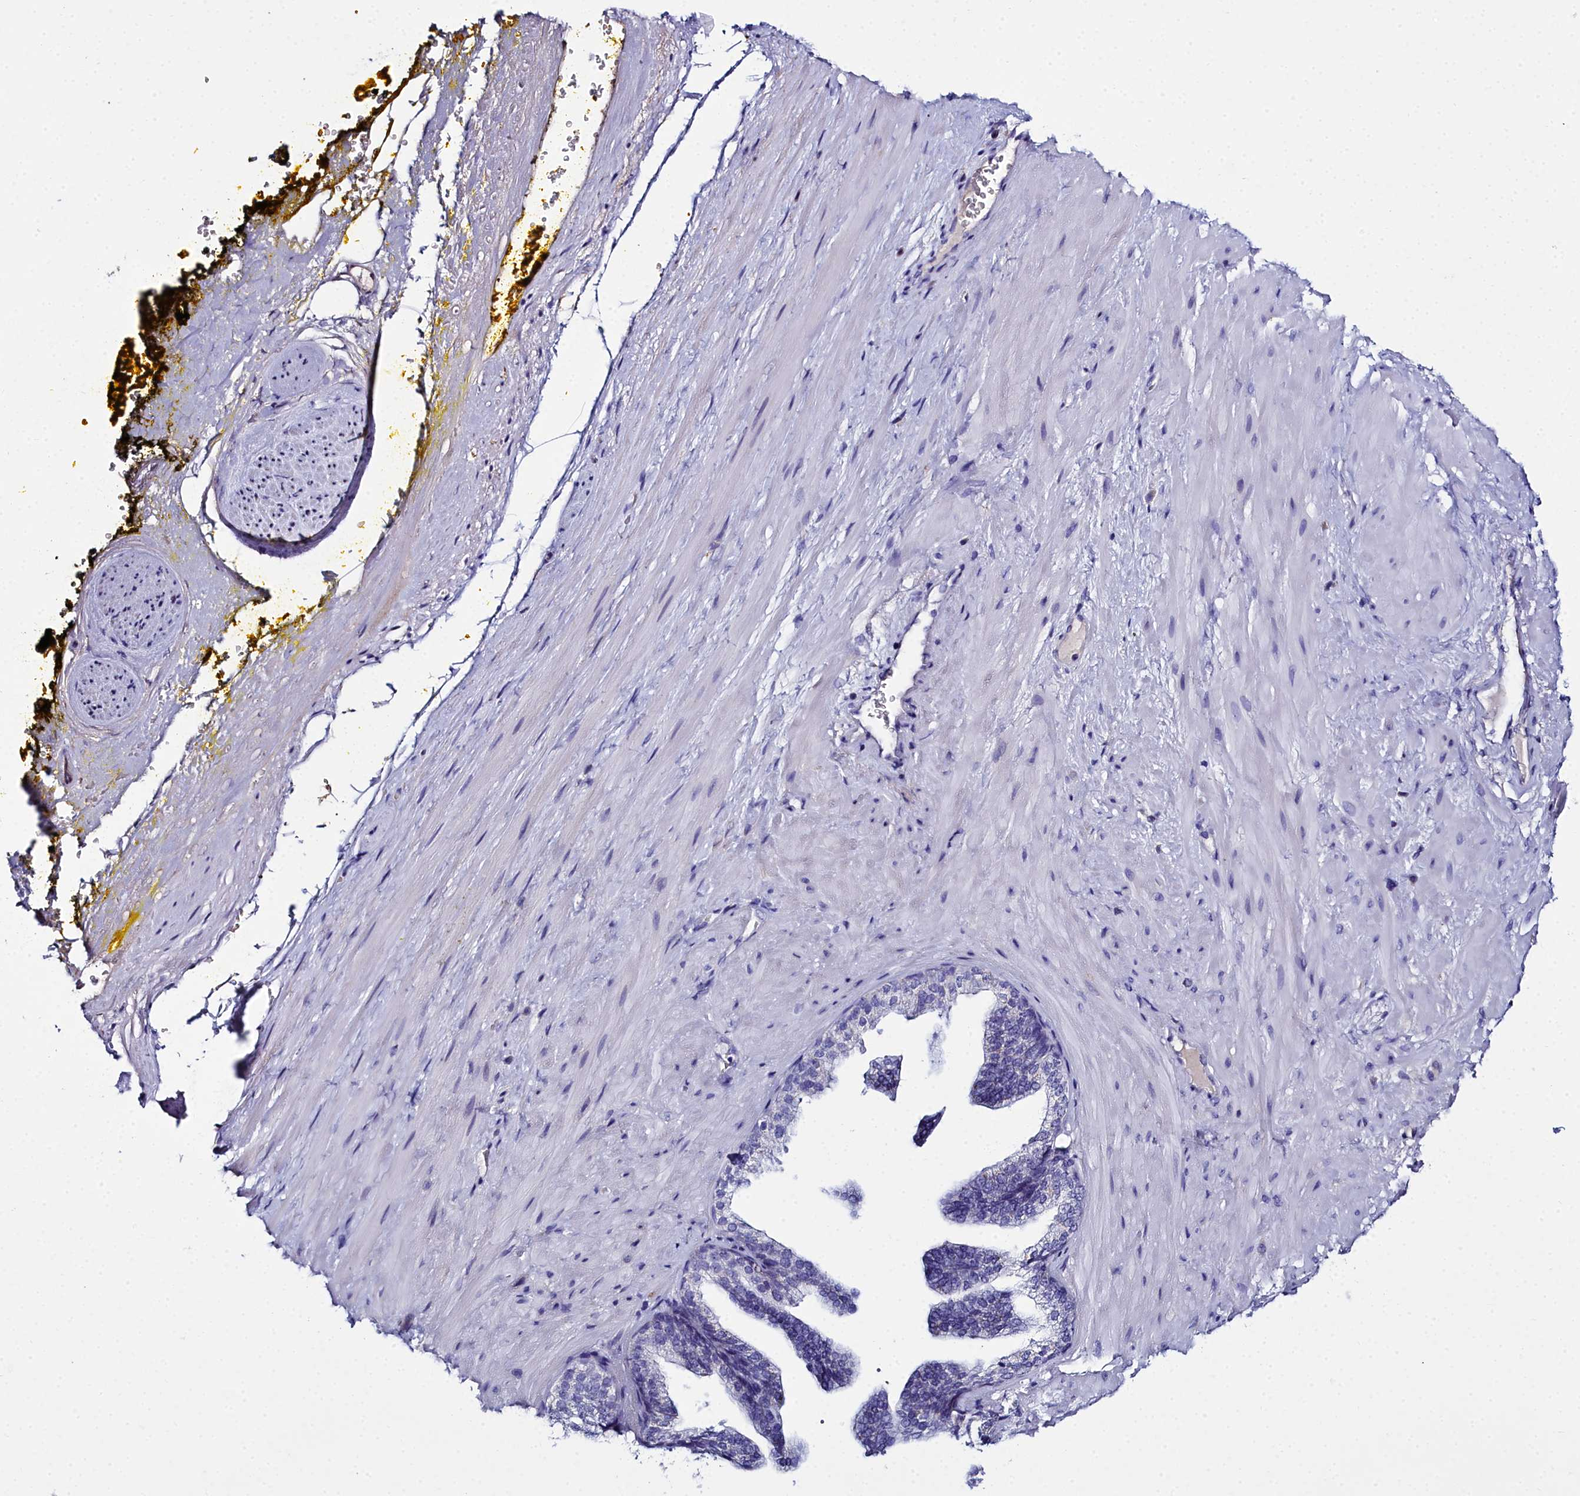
{"staining": {"intensity": "negative", "quantity": "none", "location": "none"}, "tissue": "adipose tissue", "cell_type": "Adipocytes", "image_type": "normal", "snomed": [{"axis": "morphology", "description": "Normal tissue, NOS"}, {"axis": "morphology", "description": "Adenocarcinoma, Low grade"}, {"axis": "topography", "description": "Prostate"}, {"axis": "topography", "description": "Peripheral nerve tissue"}], "caption": "Immunohistochemistry (IHC) photomicrograph of unremarkable human adipose tissue stained for a protein (brown), which exhibits no positivity in adipocytes.", "gene": "ELAPOR2", "patient": {"sex": "male", "age": 63}}